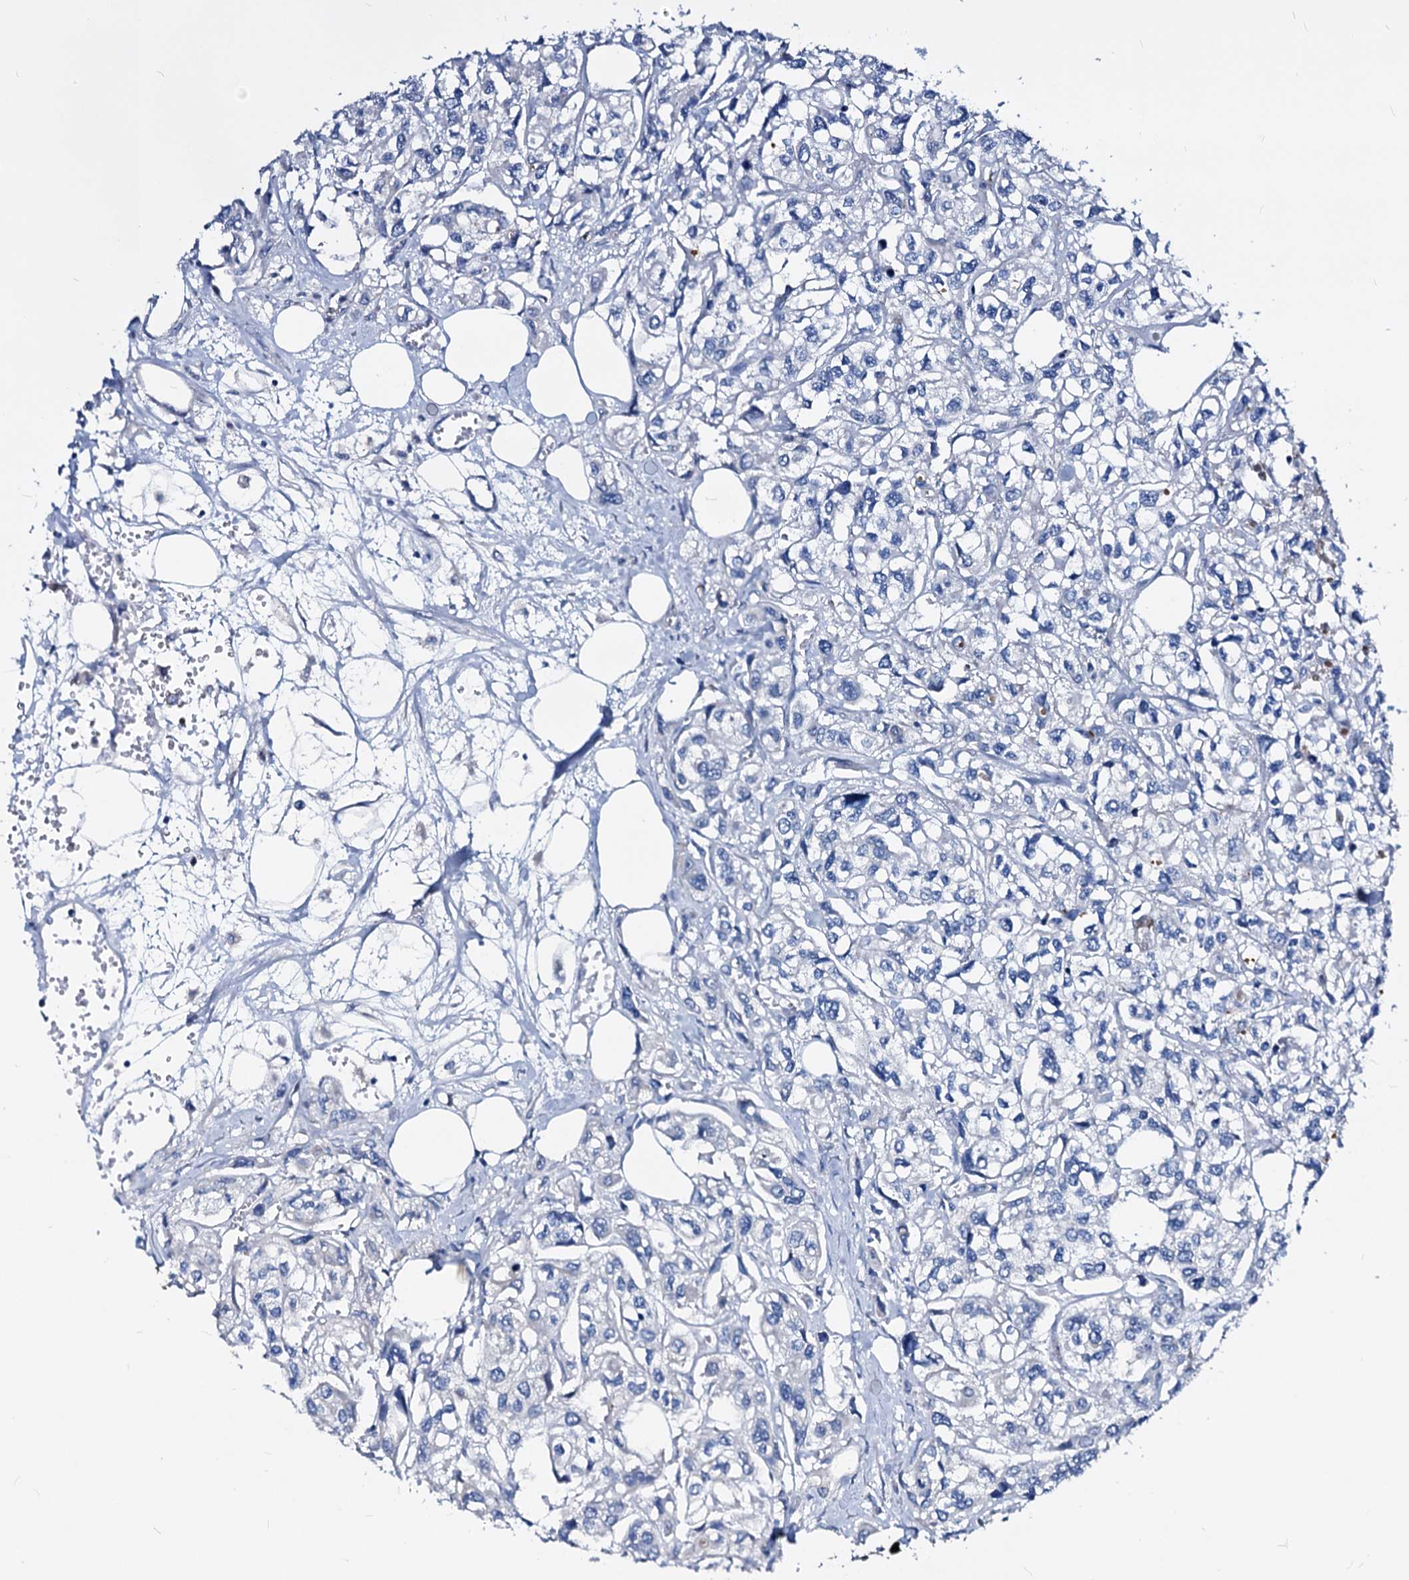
{"staining": {"intensity": "negative", "quantity": "none", "location": "none"}, "tissue": "urothelial cancer", "cell_type": "Tumor cells", "image_type": "cancer", "snomed": [{"axis": "morphology", "description": "Urothelial carcinoma, High grade"}, {"axis": "topography", "description": "Urinary bladder"}], "caption": "An IHC photomicrograph of high-grade urothelial carcinoma is shown. There is no staining in tumor cells of high-grade urothelial carcinoma. (Stains: DAB IHC with hematoxylin counter stain, Microscopy: brightfield microscopy at high magnification).", "gene": "DYDC2", "patient": {"sex": "male", "age": 67}}